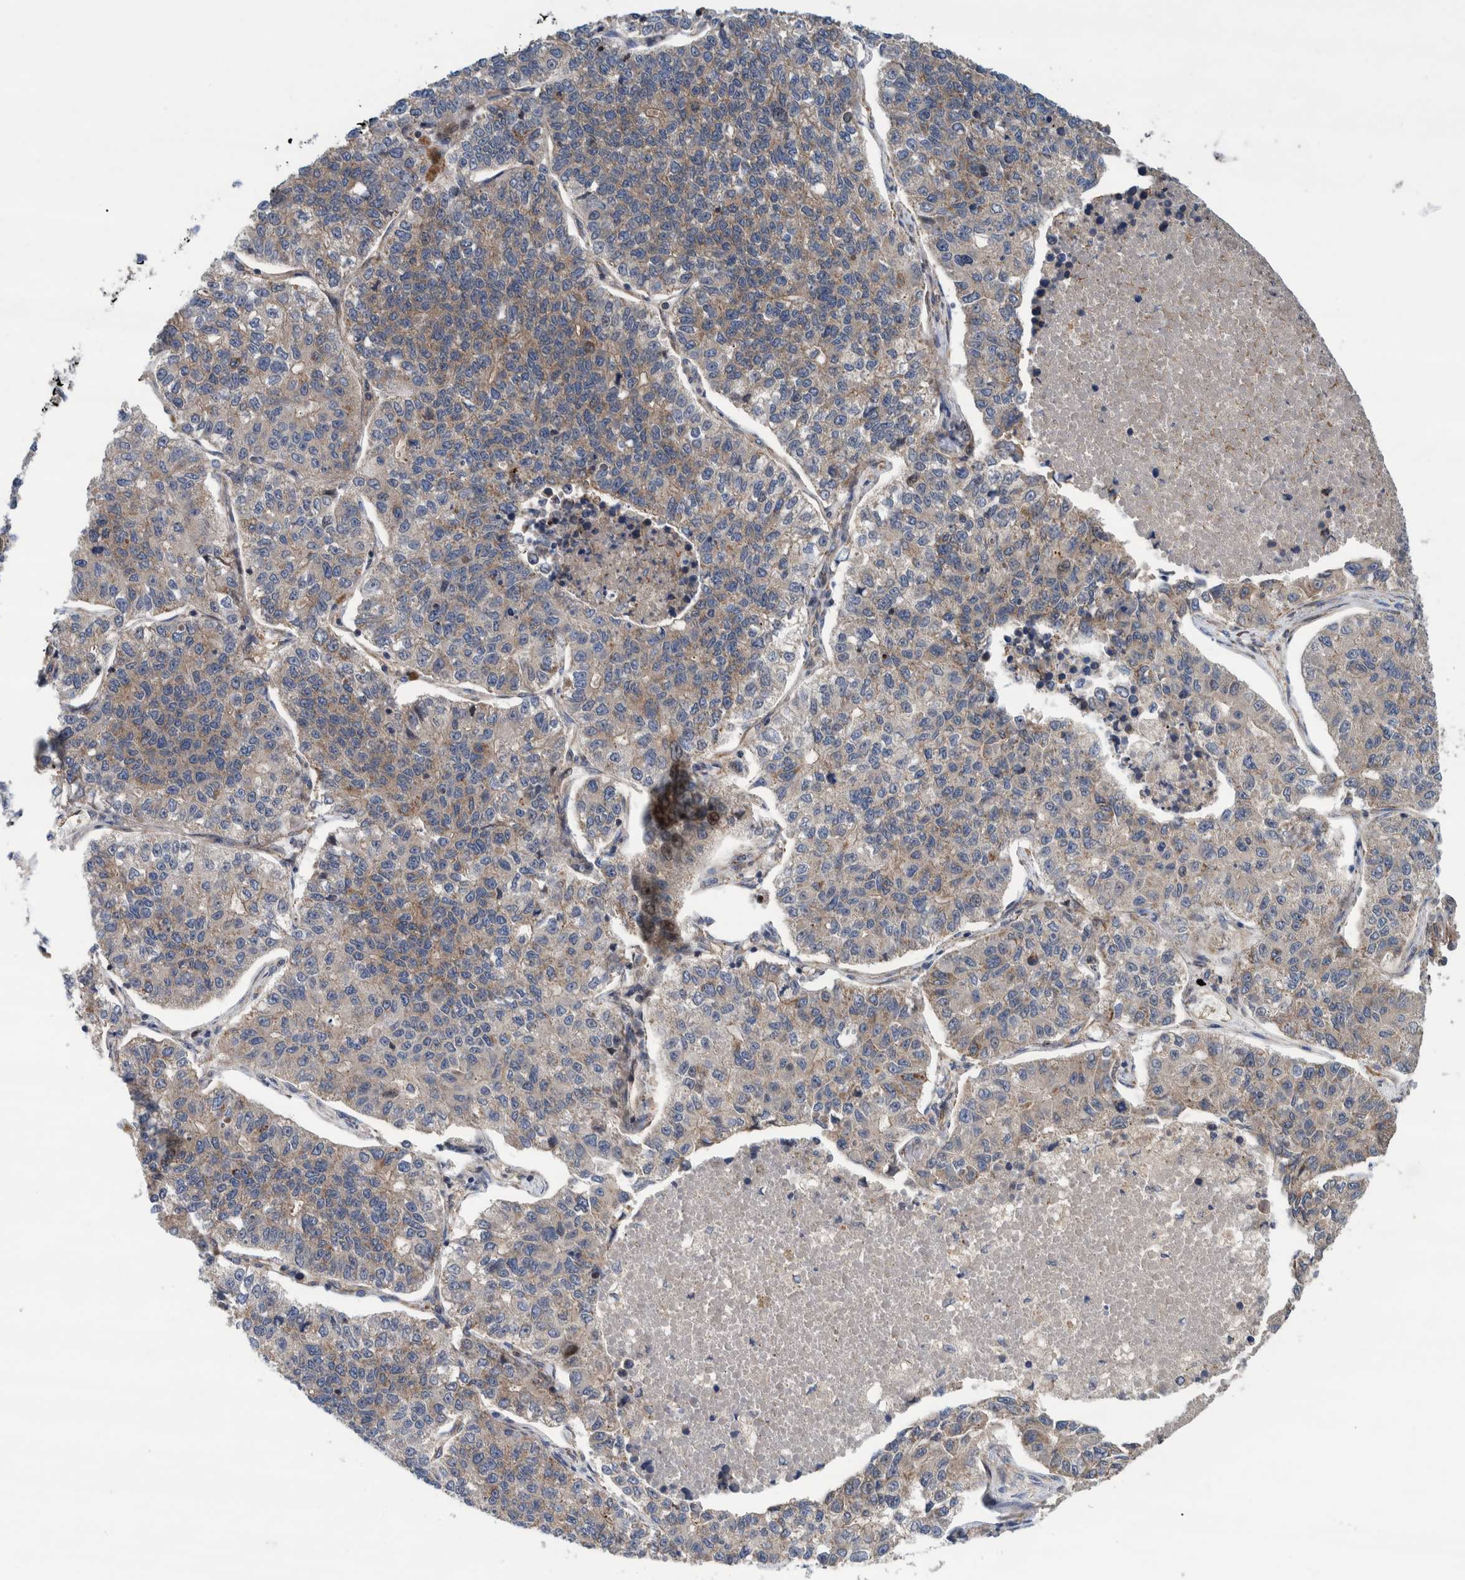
{"staining": {"intensity": "moderate", "quantity": "25%-75%", "location": "cytoplasmic/membranous"}, "tissue": "lung cancer", "cell_type": "Tumor cells", "image_type": "cancer", "snomed": [{"axis": "morphology", "description": "Adenocarcinoma, NOS"}, {"axis": "topography", "description": "Lung"}], "caption": "DAB (3,3'-diaminobenzidine) immunohistochemical staining of lung cancer (adenocarcinoma) demonstrates moderate cytoplasmic/membranous protein staining in about 25%-75% of tumor cells.", "gene": "GRPEL2", "patient": {"sex": "male", "age": 49}}